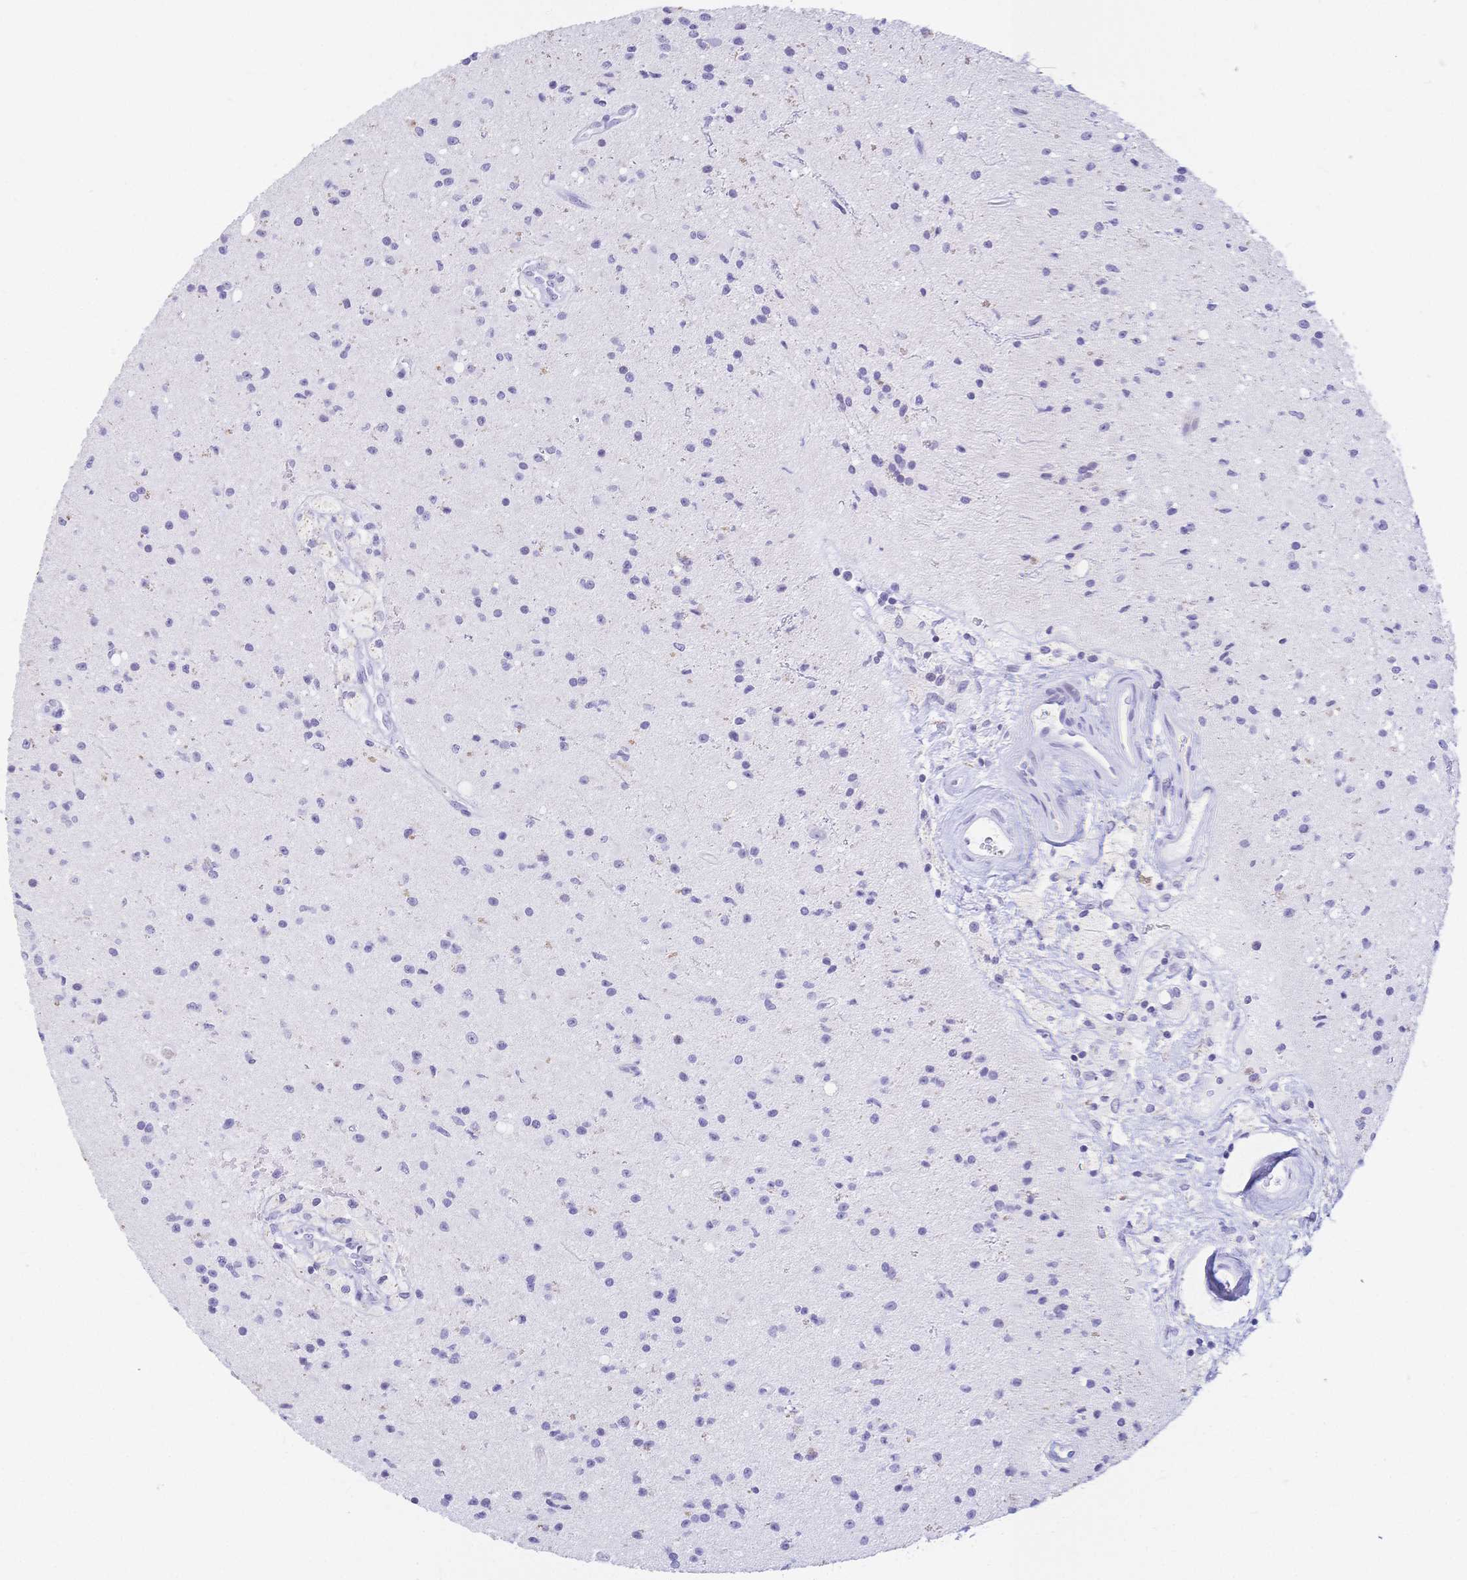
{"staining": {"intensity": "negative", "quantity": "none", "location": "none"}, "tissue": "glioma", "cell_type": "Tumor cells", "image_type": "cancer", "snomed": [{"axis": "morphology", "description": "Glioma, malignant, High grade"}, {"axis": "topography", "description": "Brain"}], "caption": "A micrograph of human malignant glioma (high-grade) is negative for staining in tumor cells.", "gene": "CR2", "patient": {"sex": "male", "age": 36}}